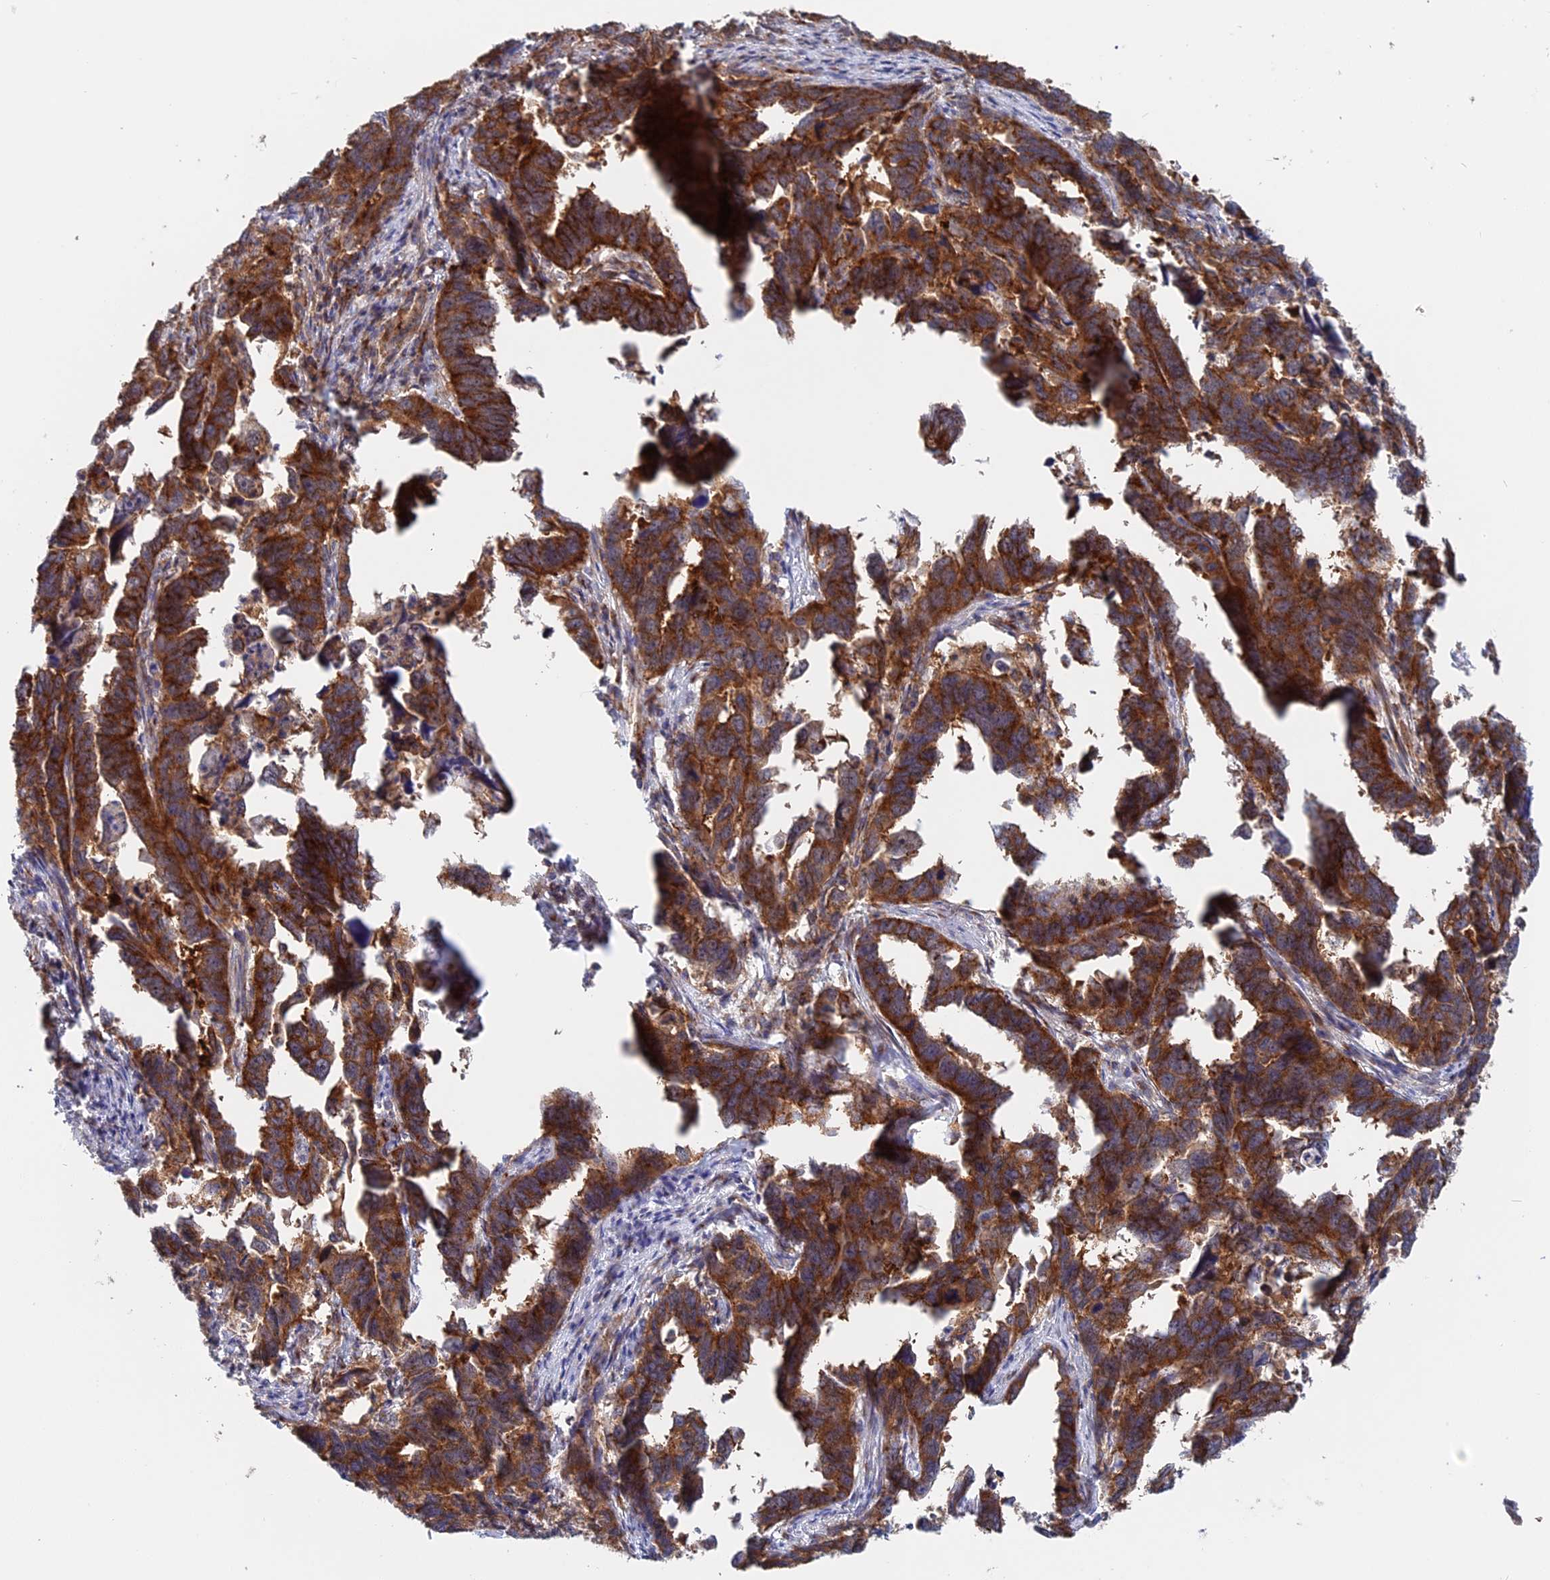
{"staining": {"intensity": "strong", "quantity": ">75%", "location": "cytoplasmic/membranous"}, "tissue": "endometrial cancer", "cell_type": "Tumor cells", "image_type": "cancer", "snomed": [{"axis": "morphology", "description": "Adenocarcinoma, NOS"}, {"axis": "topography", "description": "Endometrium"}], "caption": "A photomicrograph of endometrial adenocarcinoma stained for a protein reveals strong cytoplasmic/membranous brown staining in tumor cells.", "gene": "CLINT1", "patient": {"sex": "female", "age": 65}}